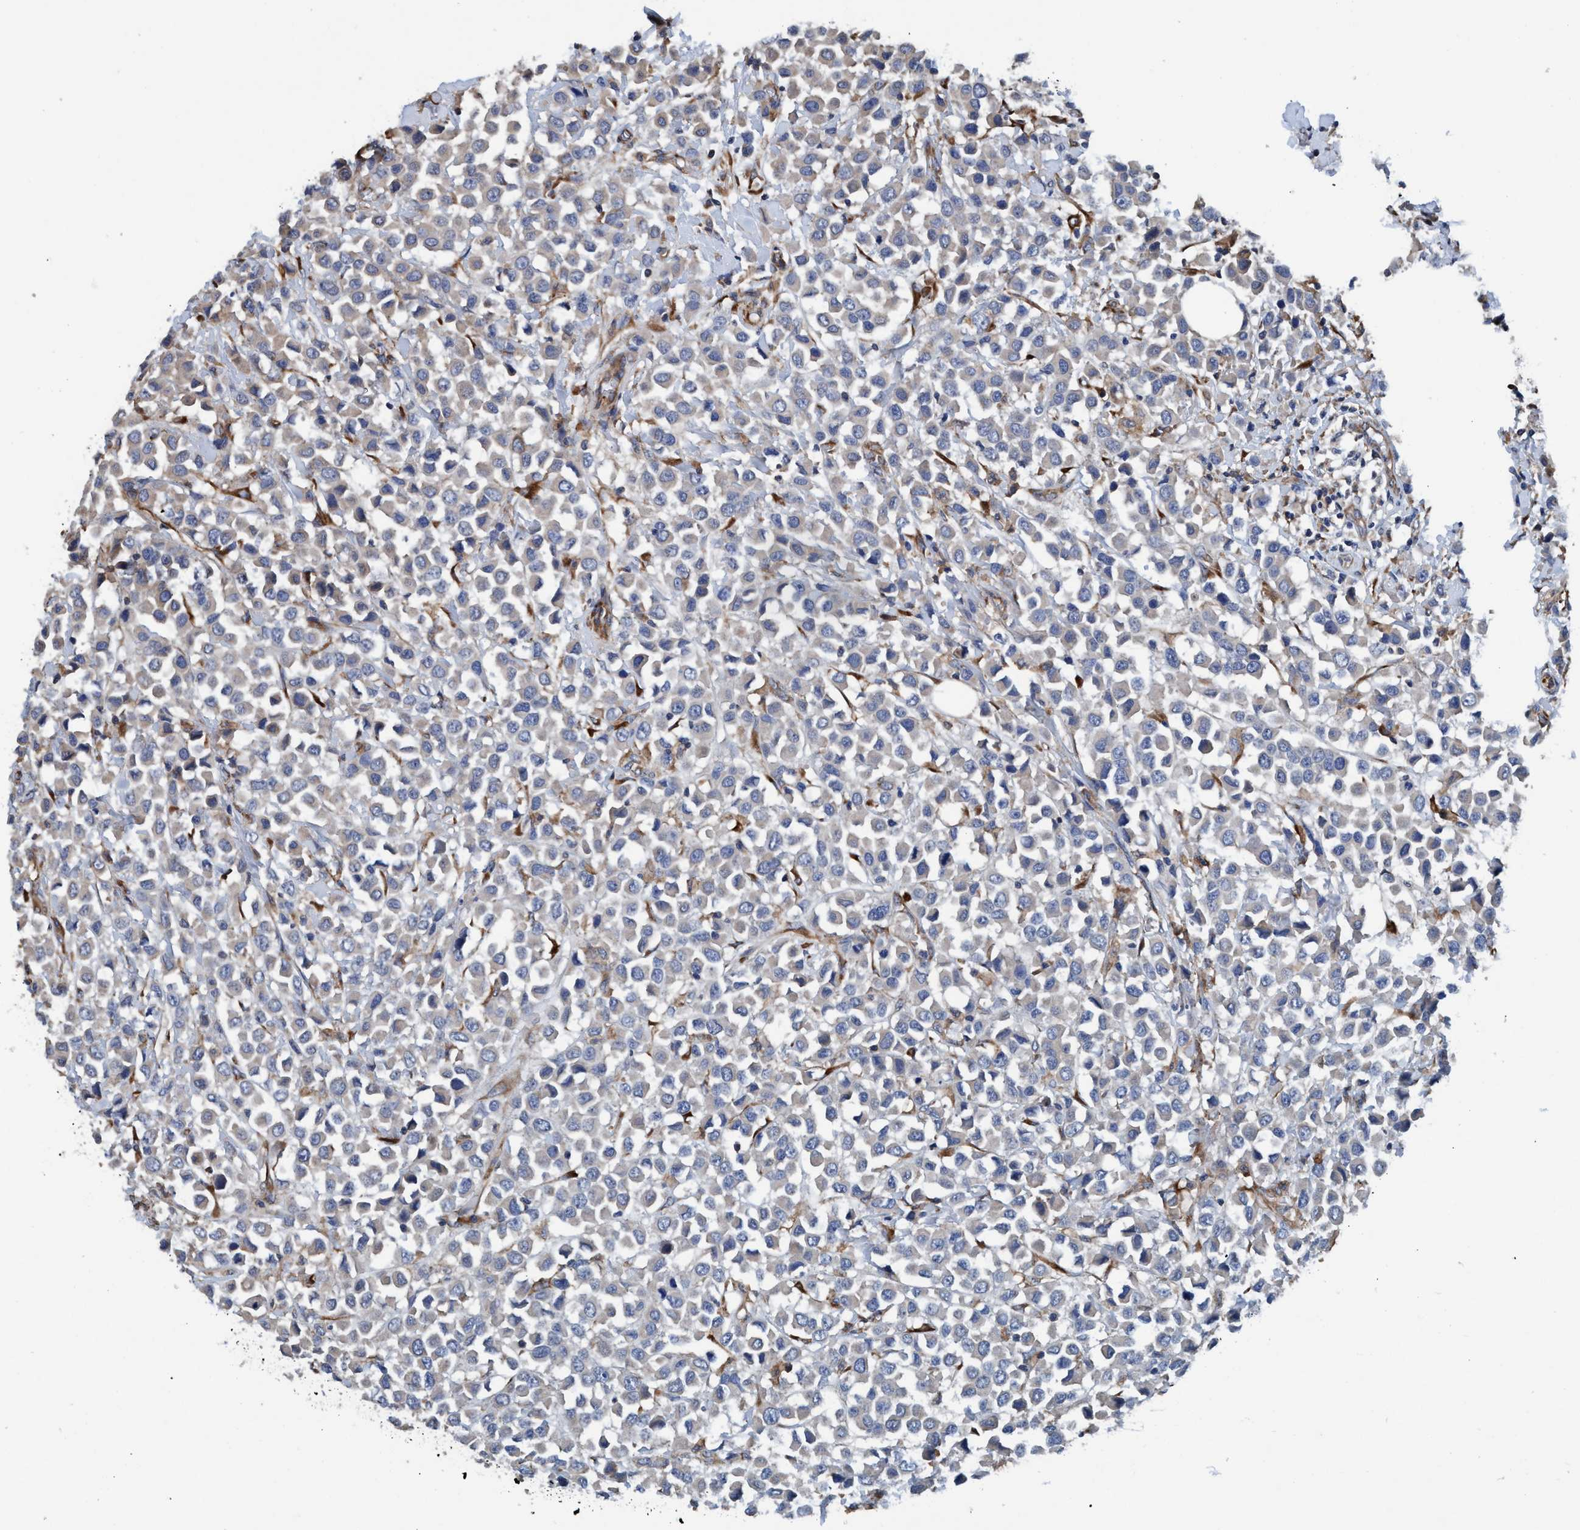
{"staining": {"intensity": "negative", "quantity": "none", "location": "none"}, "tissue": "breast cancer", "cell_type": "Tumor cells", "image_type": "cancer", "snomed": [{"axis": "morphology", "description": "Duct carcinoma"}, {"axis": "topography", "description": "Breast"}], "caption": "This is a image of immunohistochemistry (IHC) staining of invasive ductal carcinoma (breast), which shows no positivity in tumor cells.", "gene": "ENDOG", "patient": {"sex": "female", "age": 61}}